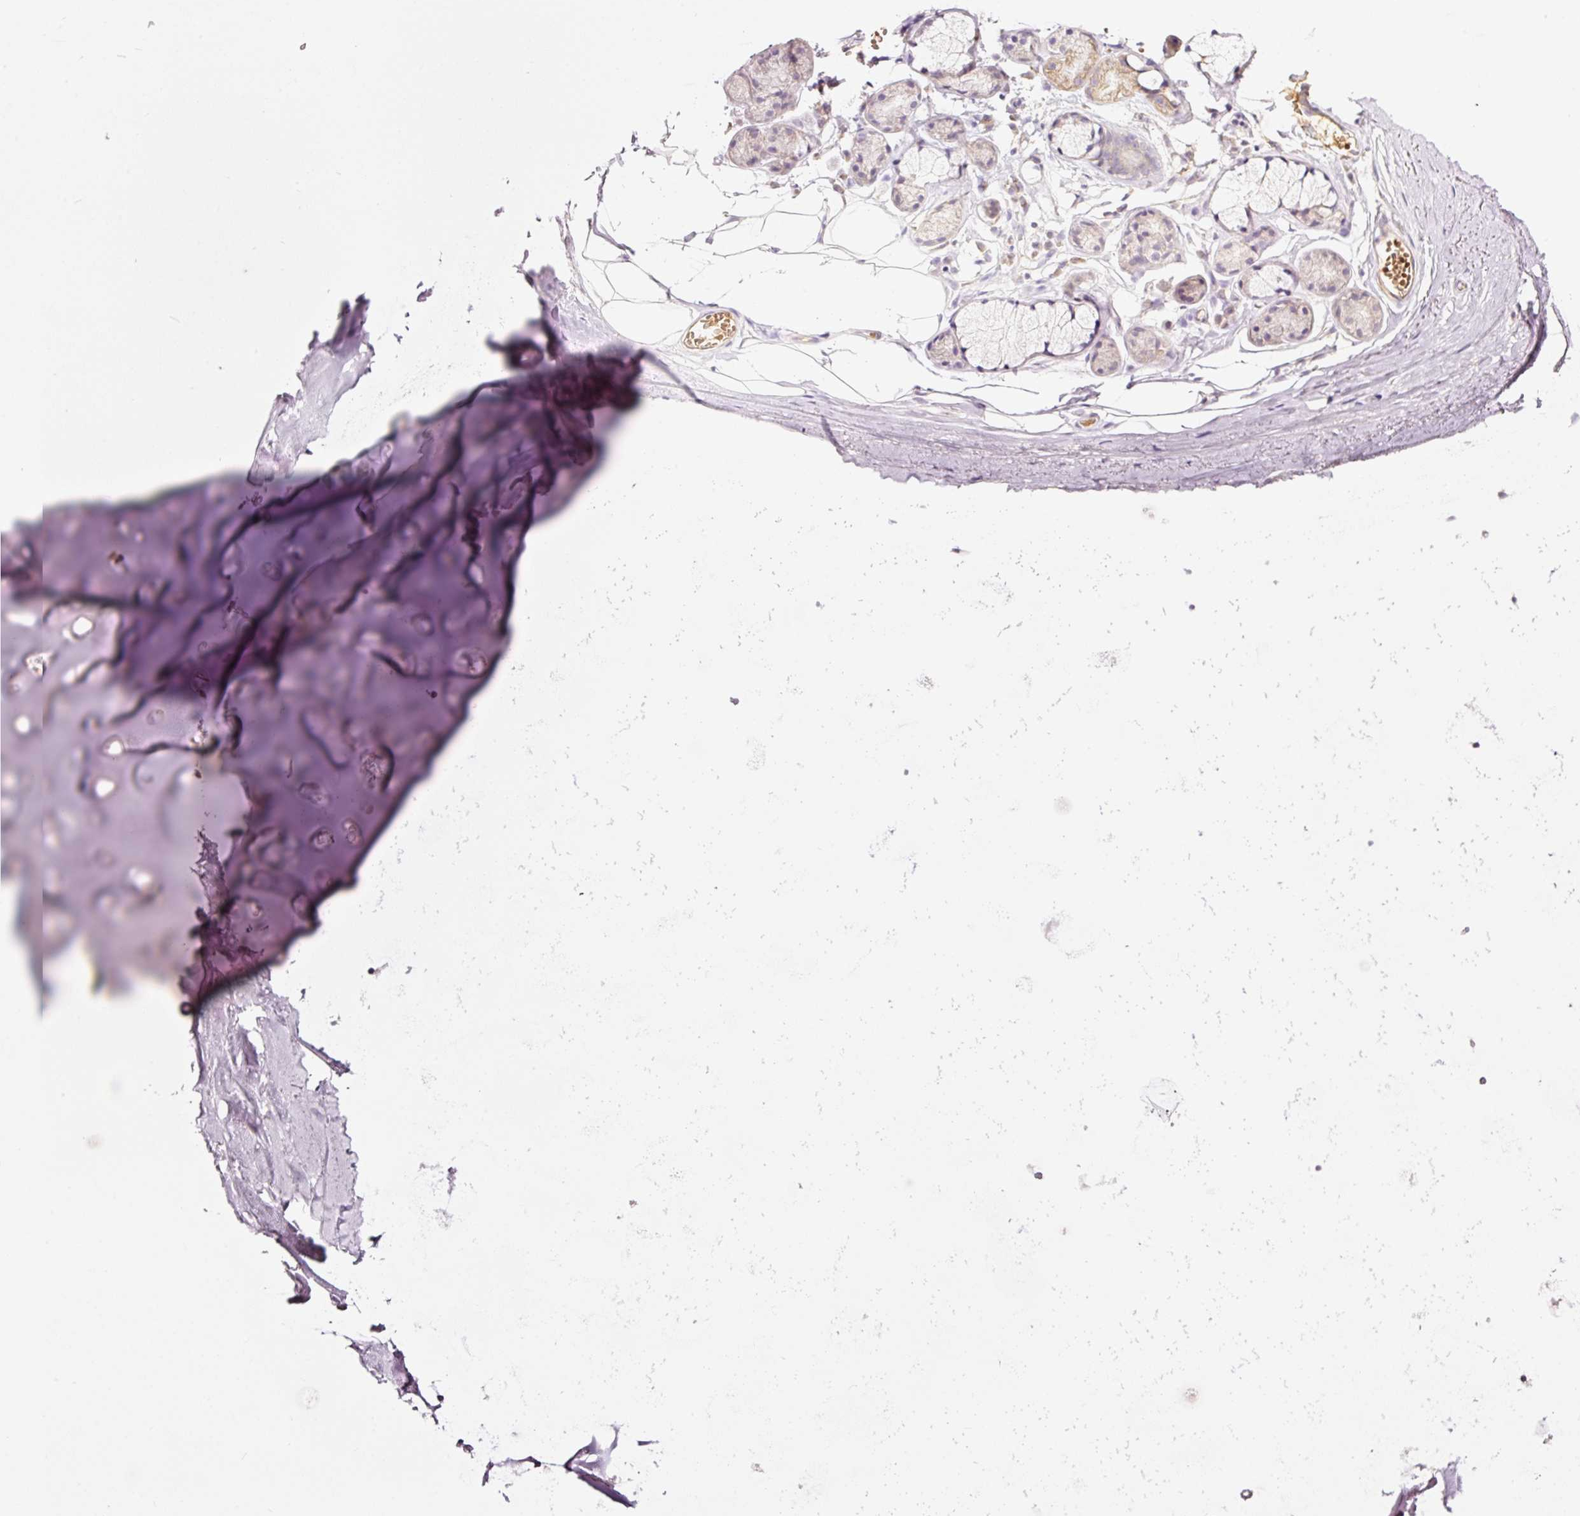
{"staining": {"intensity": "weak", "quantity": "25%-75%", "location": "cytoplasmic/membranous"}, "tissue": "adipose tissue", "cell_type": "Adipocytes", "image_type": "normal", "snomed": [{"axis": "morphology", "description": "Normal tissue, NOS"}, {"axis": "topography", "description": "Cartilage tissue"}, {"axis": "topography", "description": "Bronchus"}, {"axis": "topography", "description": "Peripheral nerve tissue"}], "caption": "Protein positivity by IHC demonstrates weak cytoplasmic/membranous expression in about 25%-75% of adipocytes in benign adipose tissue.", "gene": "LDHAL6B", "patient": {"sex": "female", "age": 59}}